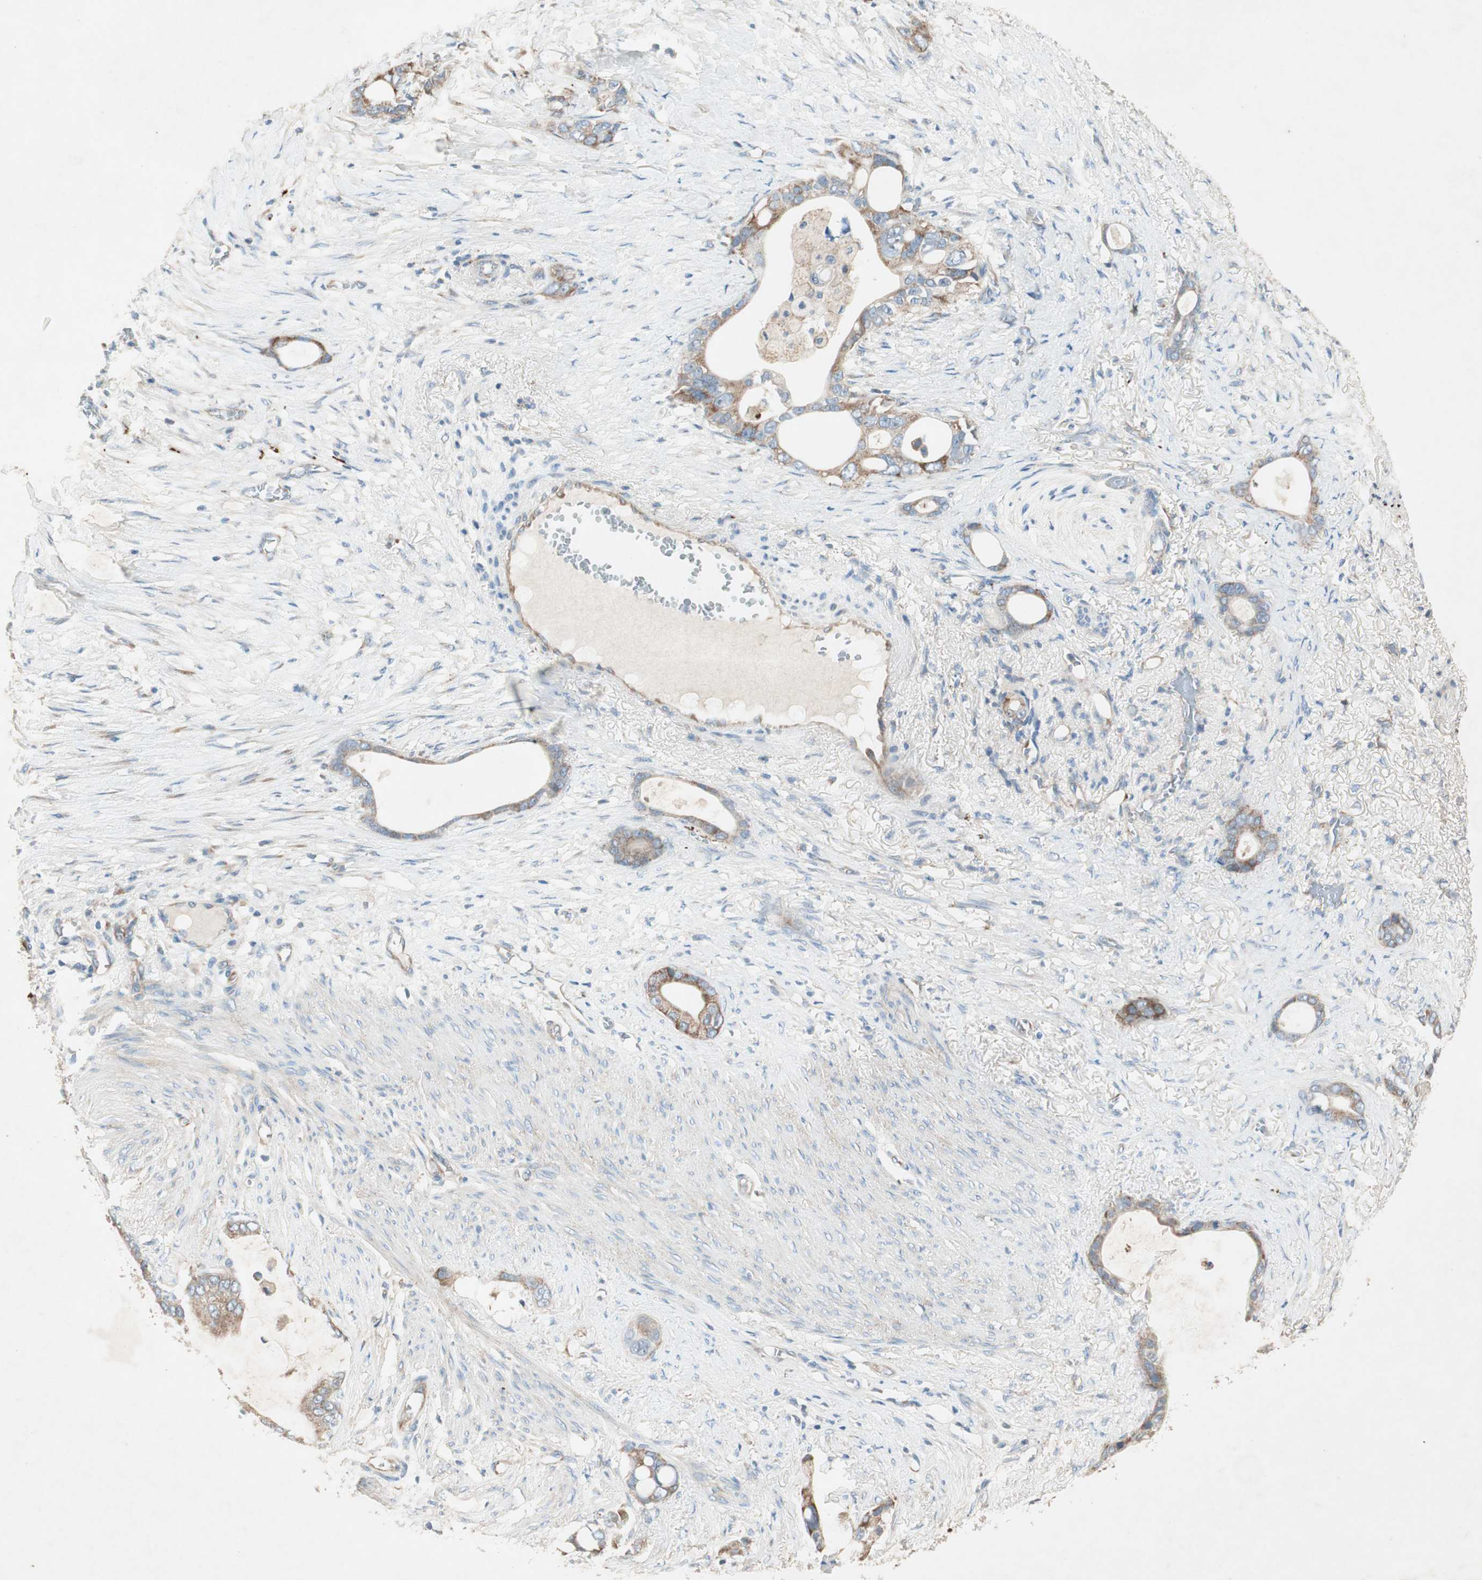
{"staining": {"intensity": "moderate", "quantity": ">75%", "location": "cytoplasmic/membranous"}, "tissue": "stomach cancer", "cell_type": "Tumor cells", "image_type": "cancer", "snomed": [{"axis": "morphology", "description": "Adenocarcinoma, NOS"}, {"axis": "topography", "description": "Stomach"}], "caption": "The image shows a brown stain indicating the presence of a protein in the cytoplasmic/membranous of tumor cells in stomach adenocarcinoma.", "gene": "RPL23", "patient": {"sex": "female", "age": 75}}